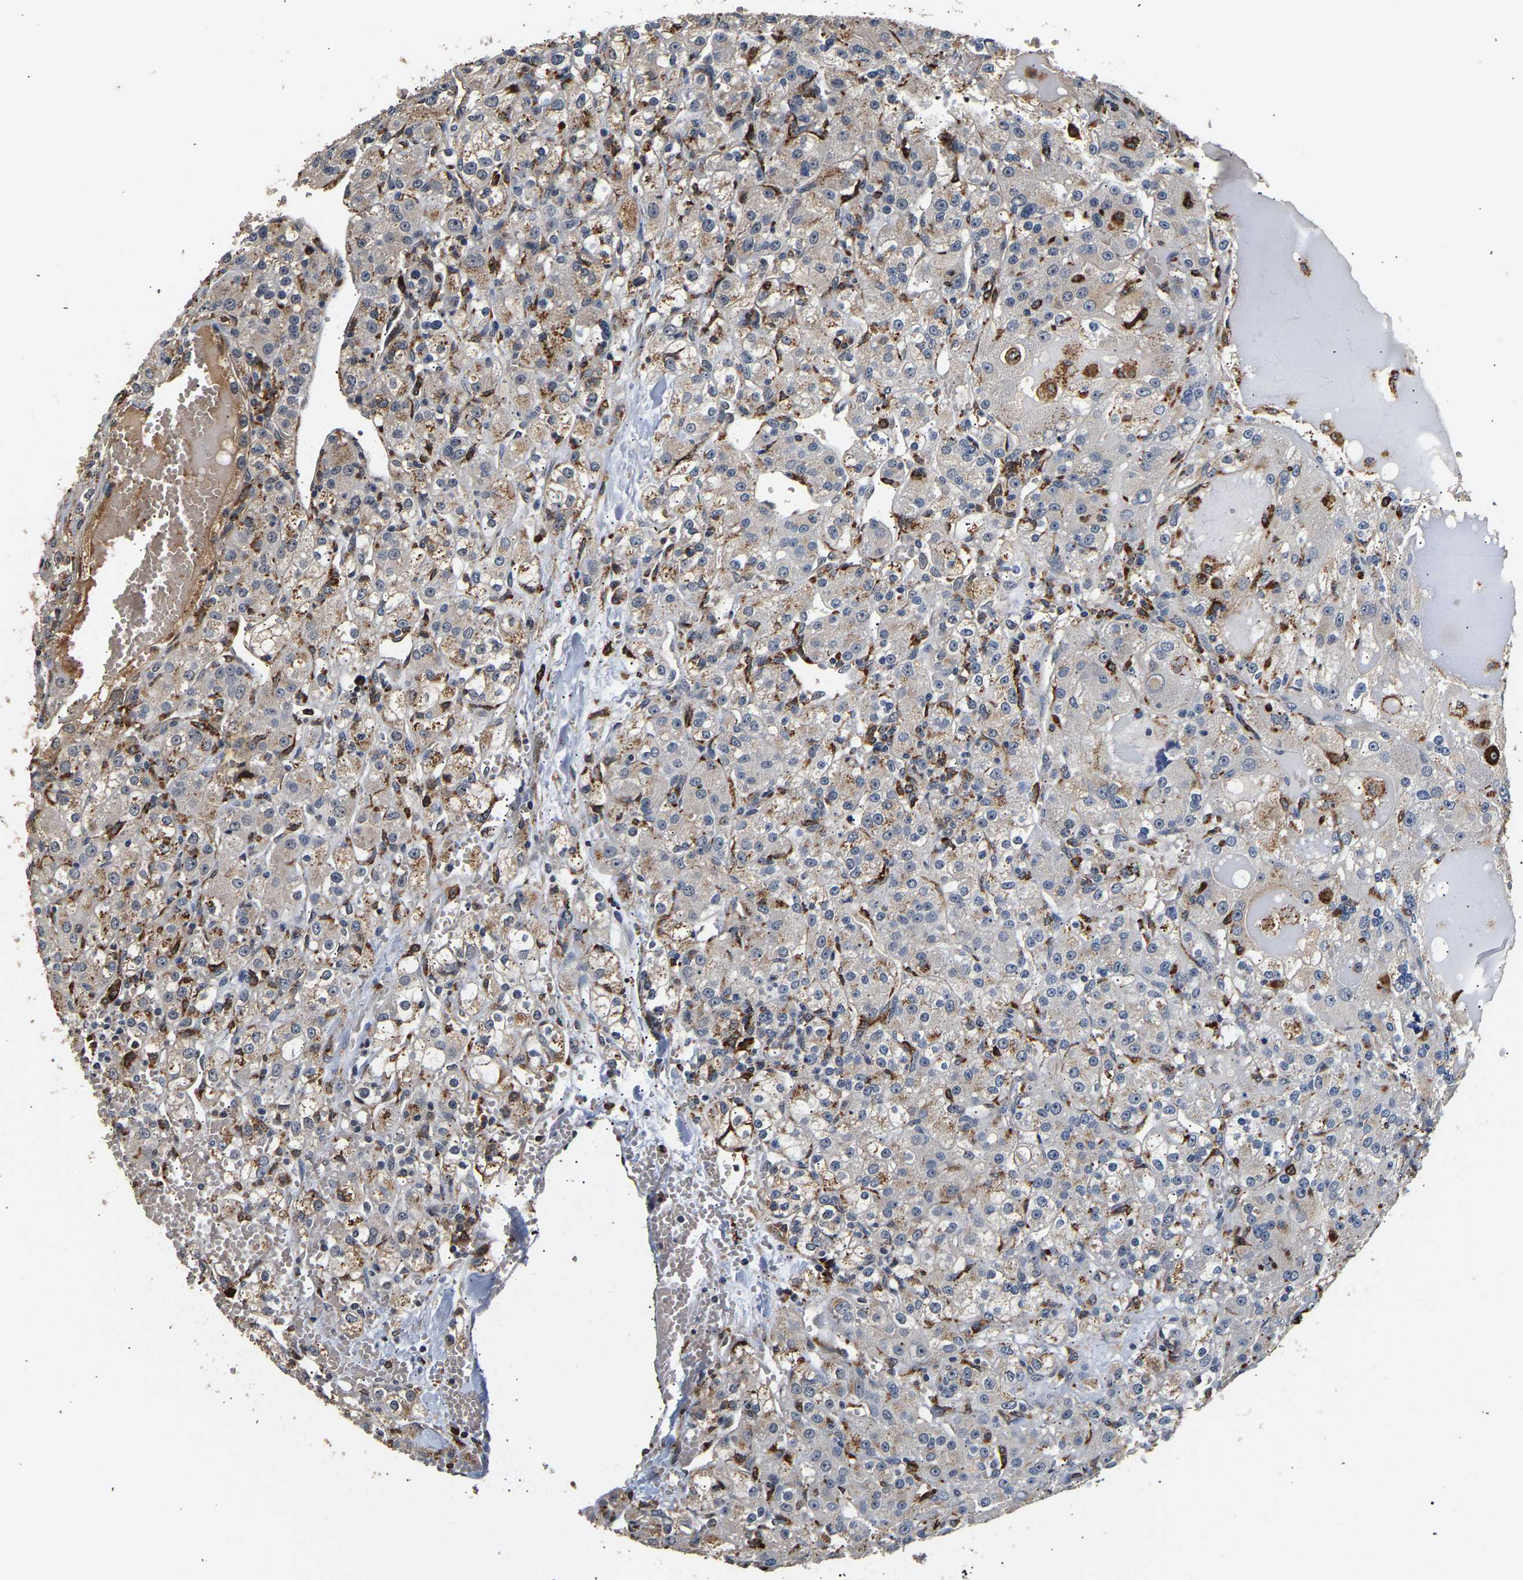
{"staining": {"intensity": "moderate", "quantity": "<25%", "location": "cytoplasmic/membranous"}, "tissue": "renal cancer", "cell_type": "Tumor cells", "image_type": "cancer", "snomed": [{"axis": "morphology", "description": "Normal tissue, NOS"}, {"axis": "morphology", "description": "Adenocarcinoma, NOS"}, {"axis": "topography", "description": "Kidney"}], "caption": "Adenocarcinoma (renal) stained with immunohistochemistry reveals moderate cytoplasmic/membranous expression in about <25% of tumor cells.", "gene": "SMU1", "patient": {"sex": "male", "age": 61}}